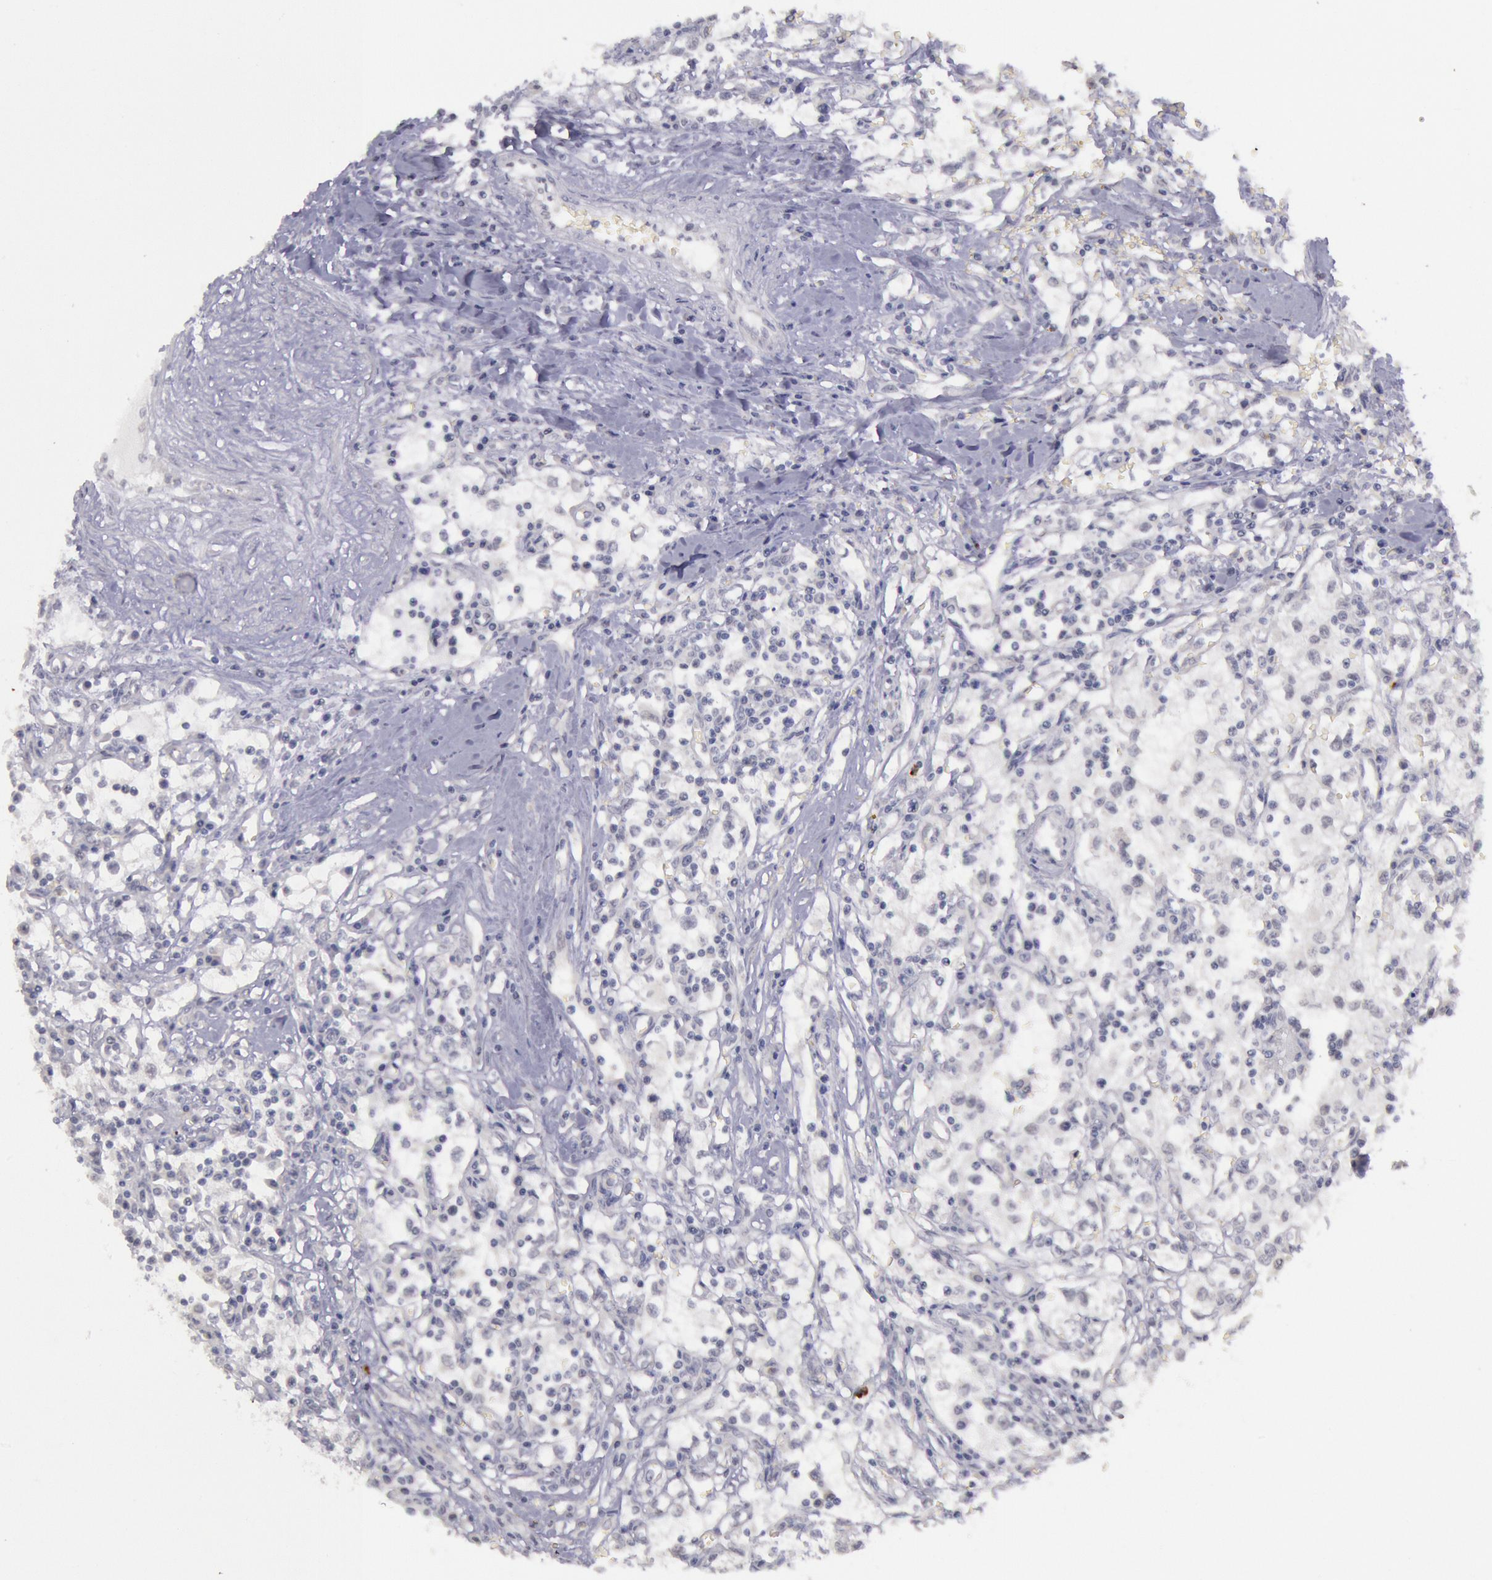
{"staining": {"intensity": "negative", "quantity": "none", "location": "none"}, "tissue": "renal cancer", "cell_type": "Tumor cells", "image_type": "cancer", "snomed": [{"axis": "morphology", "description": "Adenocarcinoma, NOS"}, {"axis": "topography", "description": "Kidney"}], "caption": "Immunohistochemistry (IHC) image of neoplastic tissue: renal cancer (adenocarcinoma) stained with DAB displays no significant protein staining in tumor cells.", "gene": "KDM6A", "patient": {"sex": "male", "age": 82}}